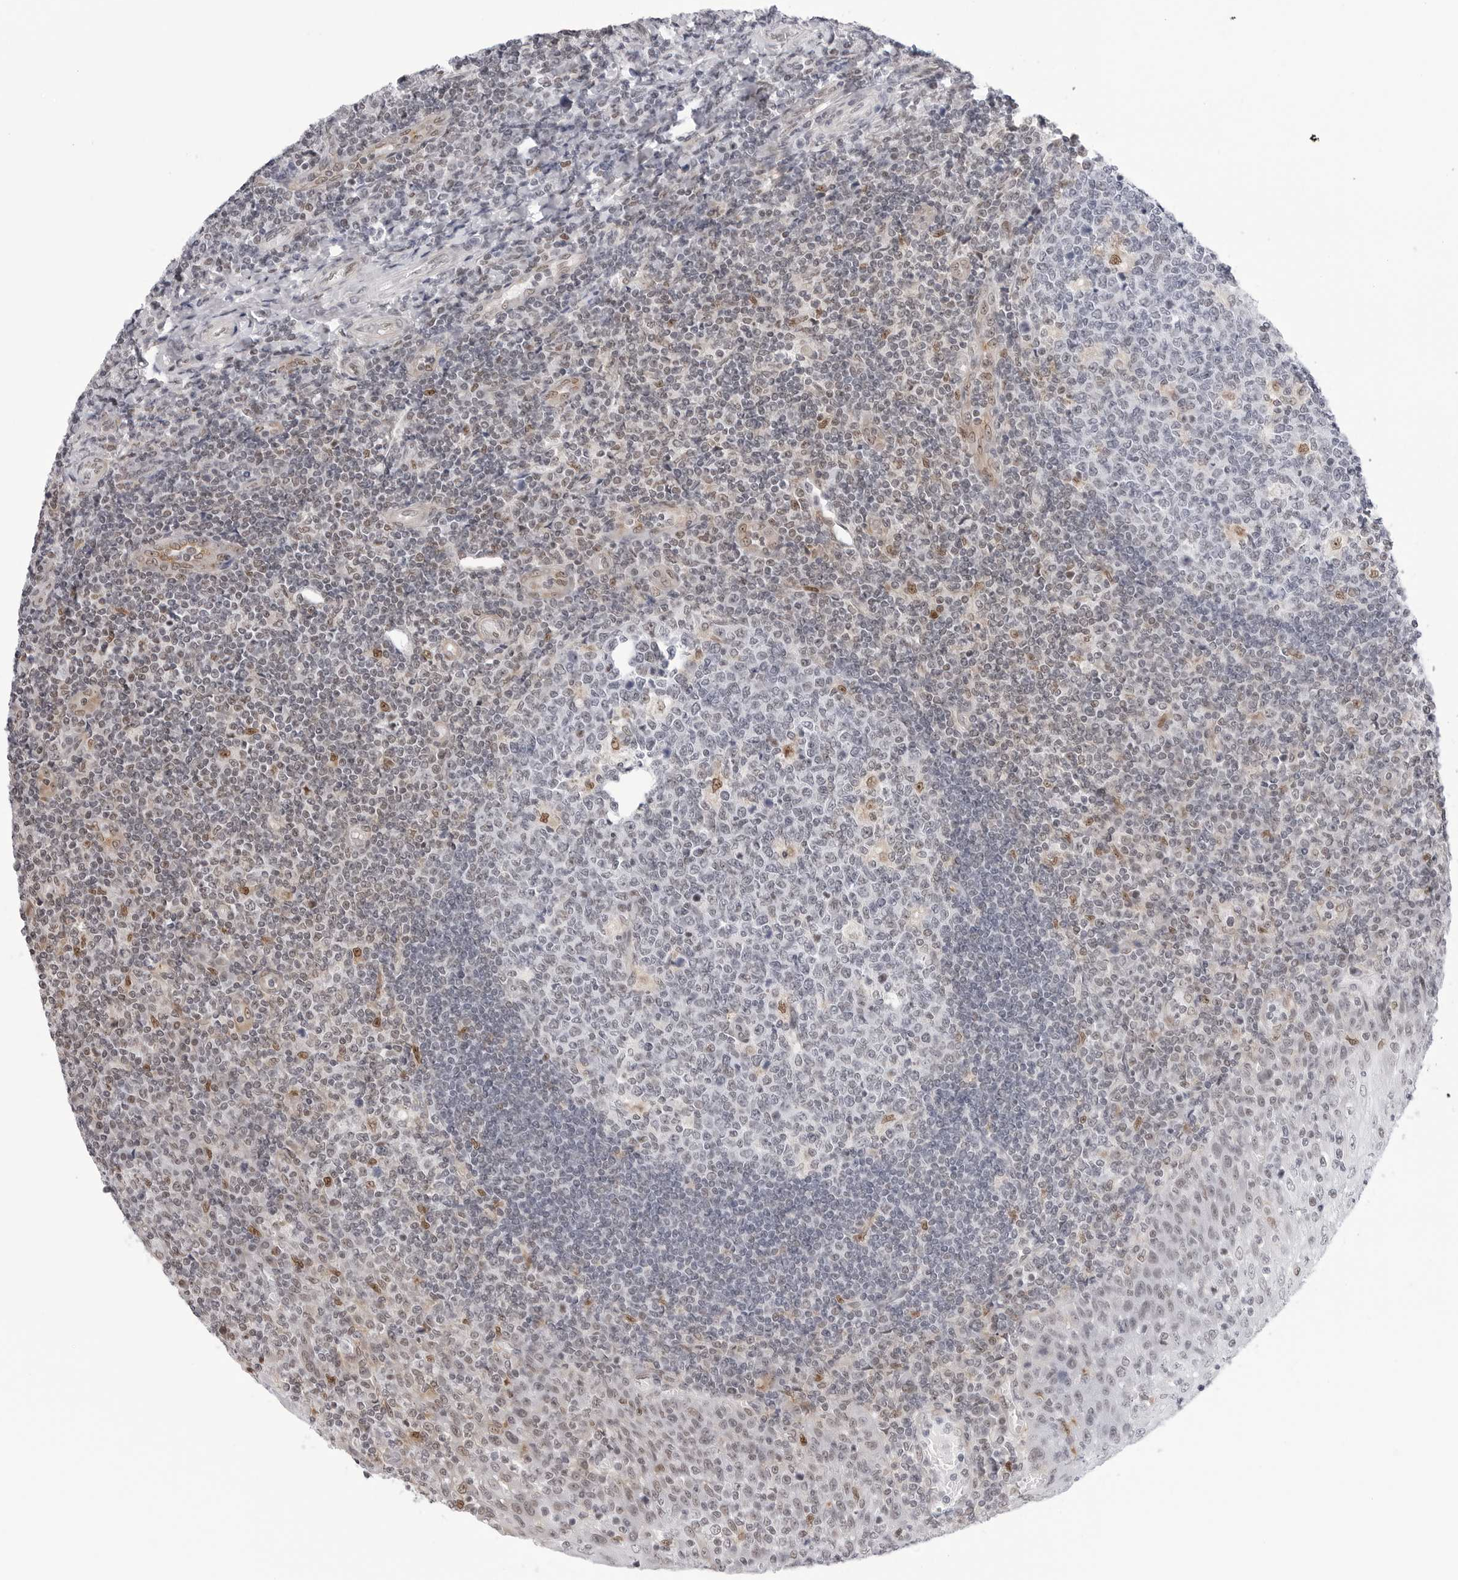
{"staining": {"intensity": "moderate", "quantity": "<25%", "location": "nuclear"}, "tissue": "tonsil", "cell_type": "Germinal center cells", "image_type": "normal", "snomed": [{"axis": "morphology", "description": "Normal tissue, NOS"}, {"axis": "topography", "description": "Tonsil"}], "caption": "Germinal center cells reveal low levels of moderate nuclear expression in about <25% of cells in normal human tonsil.", "gene": "C1orf162", "patient": {"sex": "female", "age": 19}}